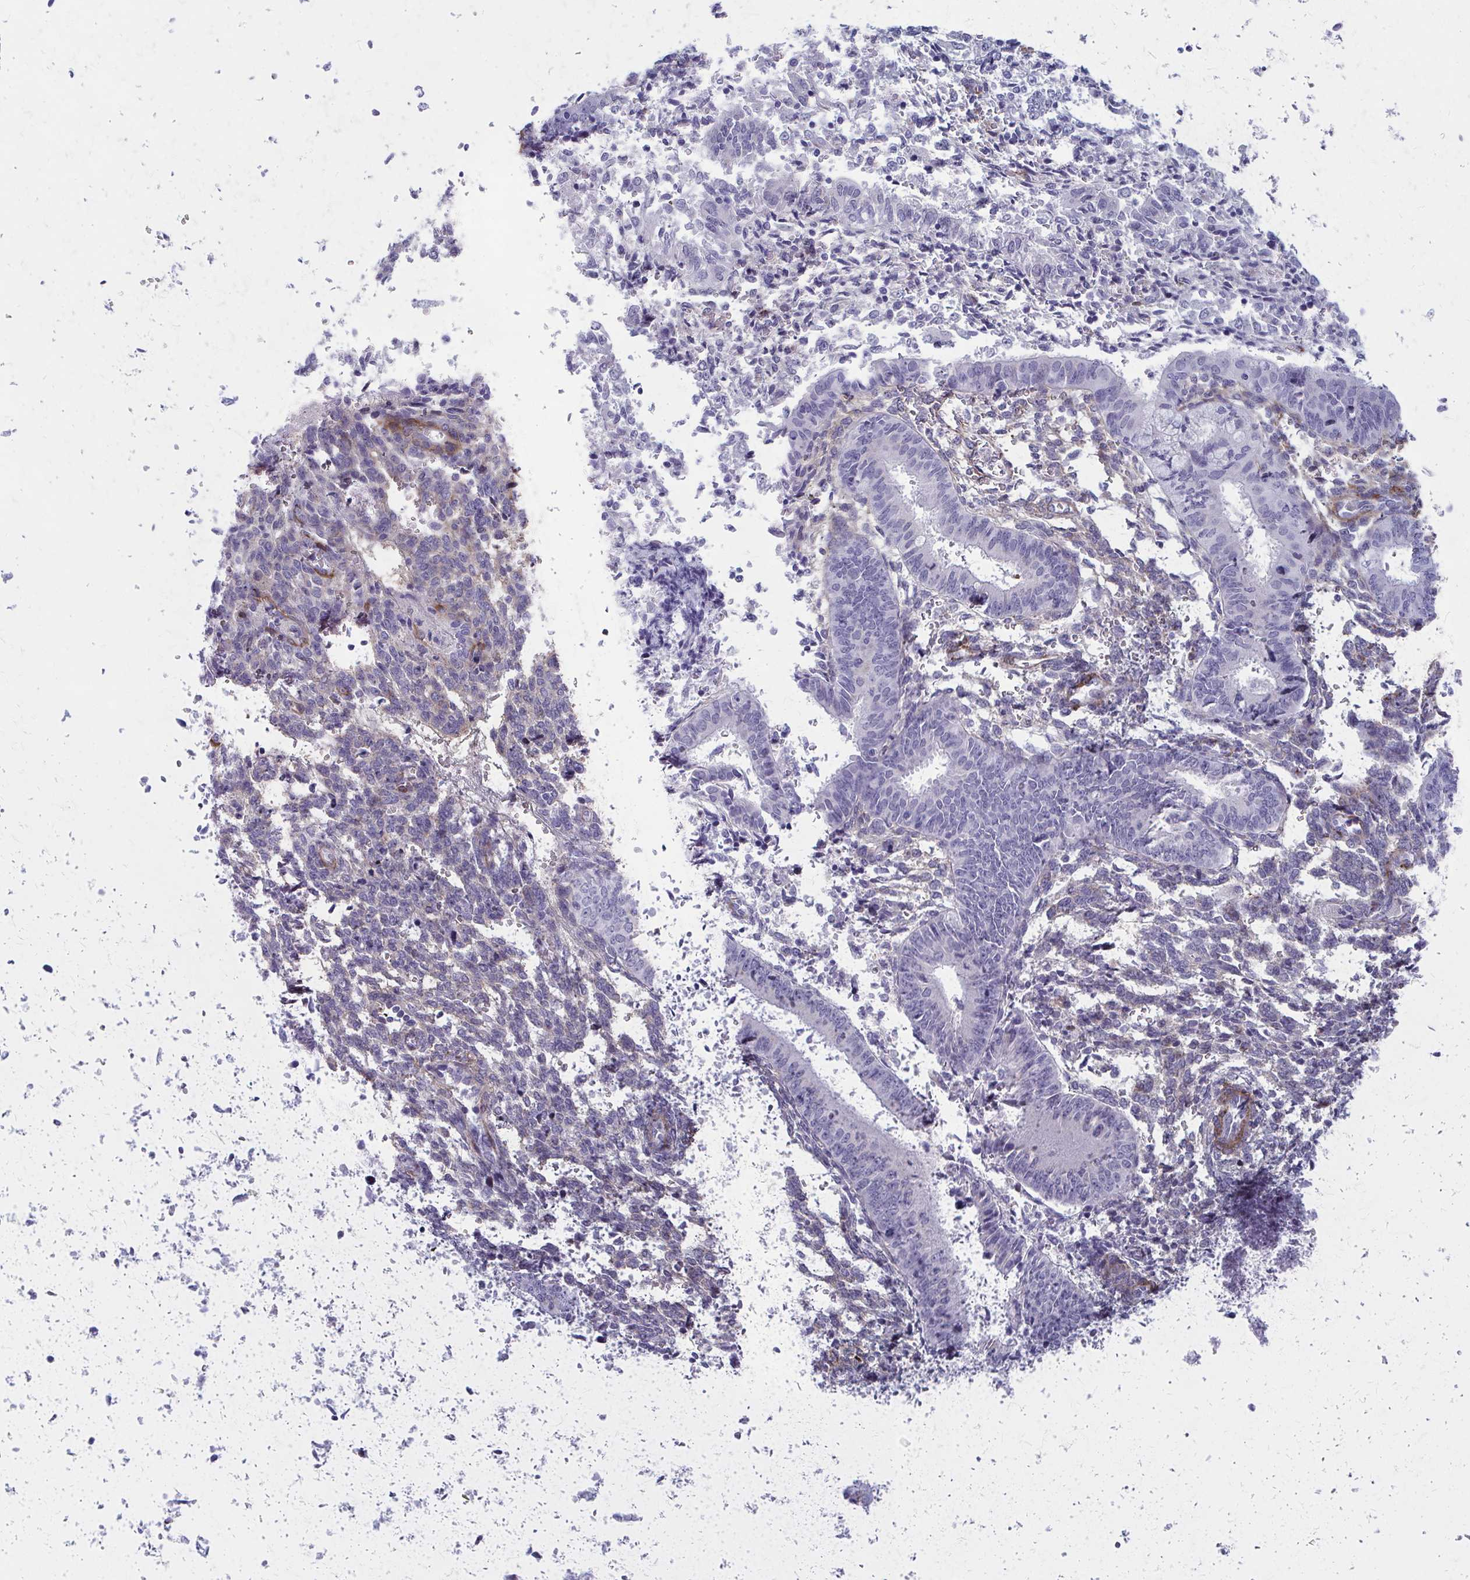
{"staining": {"intensity": "negative", "quantity": "none", "location": "none"}, "tissue": "endometrial cancer", "cell_type": "Tumor cells", "image_type": "cancer", "snomed": [{"axis": "morphology", "description": "Adenocarcinoma, NOS"}, {"axis": "topography", "description": "Endometrium"}], "caption": "A high-resolution micrograph shows immunohistochemistry (IHC) staining of endometrial cancer, which reveals no significant staining in tumor cells.", "gene": "AKAP12", "patient": {"sex": "female", "age": 50}}